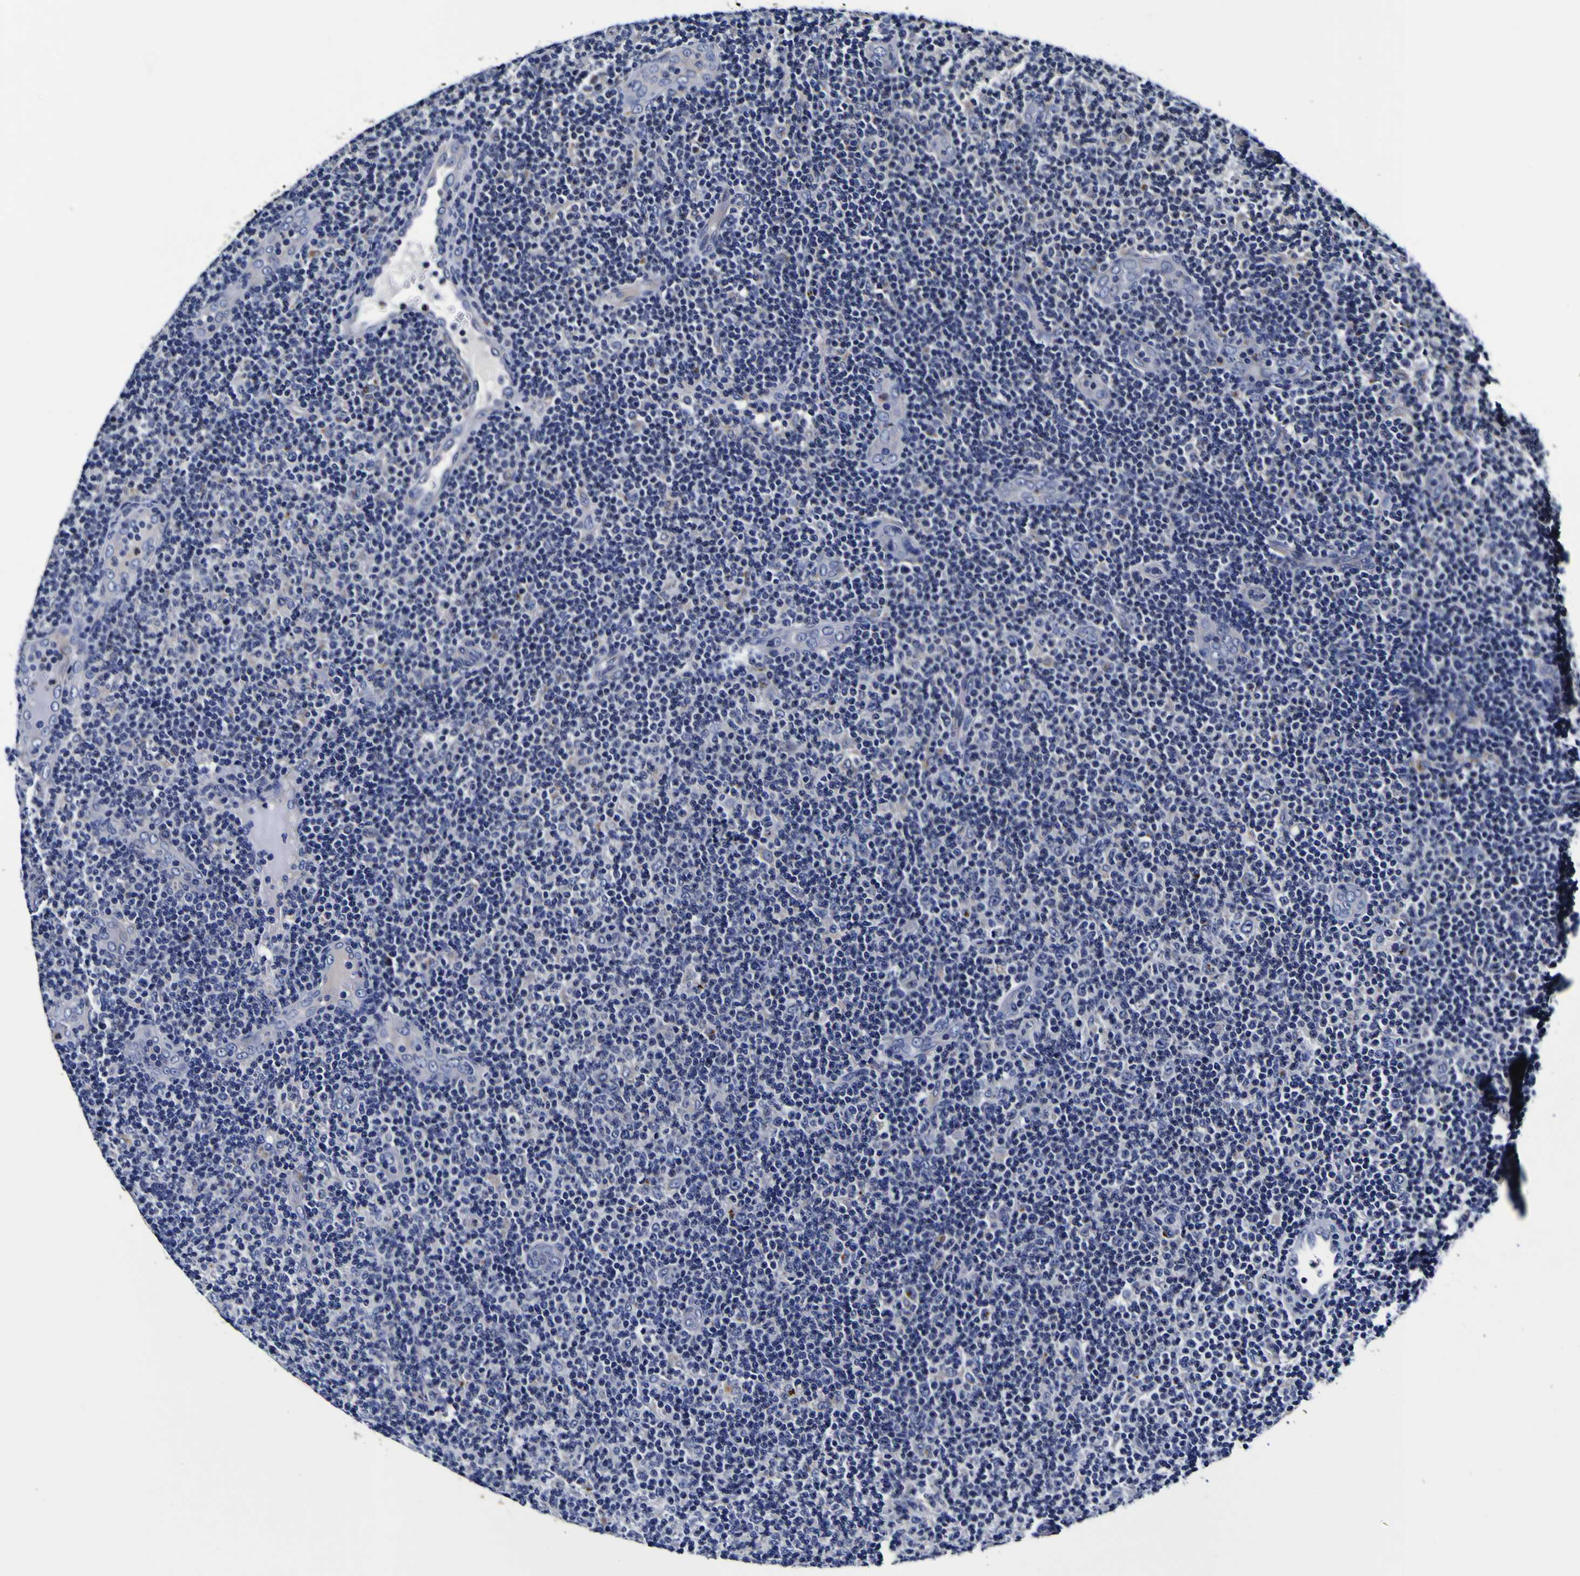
{"staining": {"intensity": "negative", "quantity": "none", "location": "none"}, "tissue": "lymphoma", "cell_type": "Tumor cells", "image_type": "cancer", "snomed": [{"axis": "morphology", "description": "Malignant lymphoma, non-Hodgkin's type, Low grade"}, {"axis": "topography", "description": "Lymph node"}], "caption": "Photomicrograph shows no protein positivity in tumor cells of low-grade malignant lymphoma, non-Hodgkin's type tissue.", "gene": "PANK4", "patient": {"sex": "male", "age": 83}}